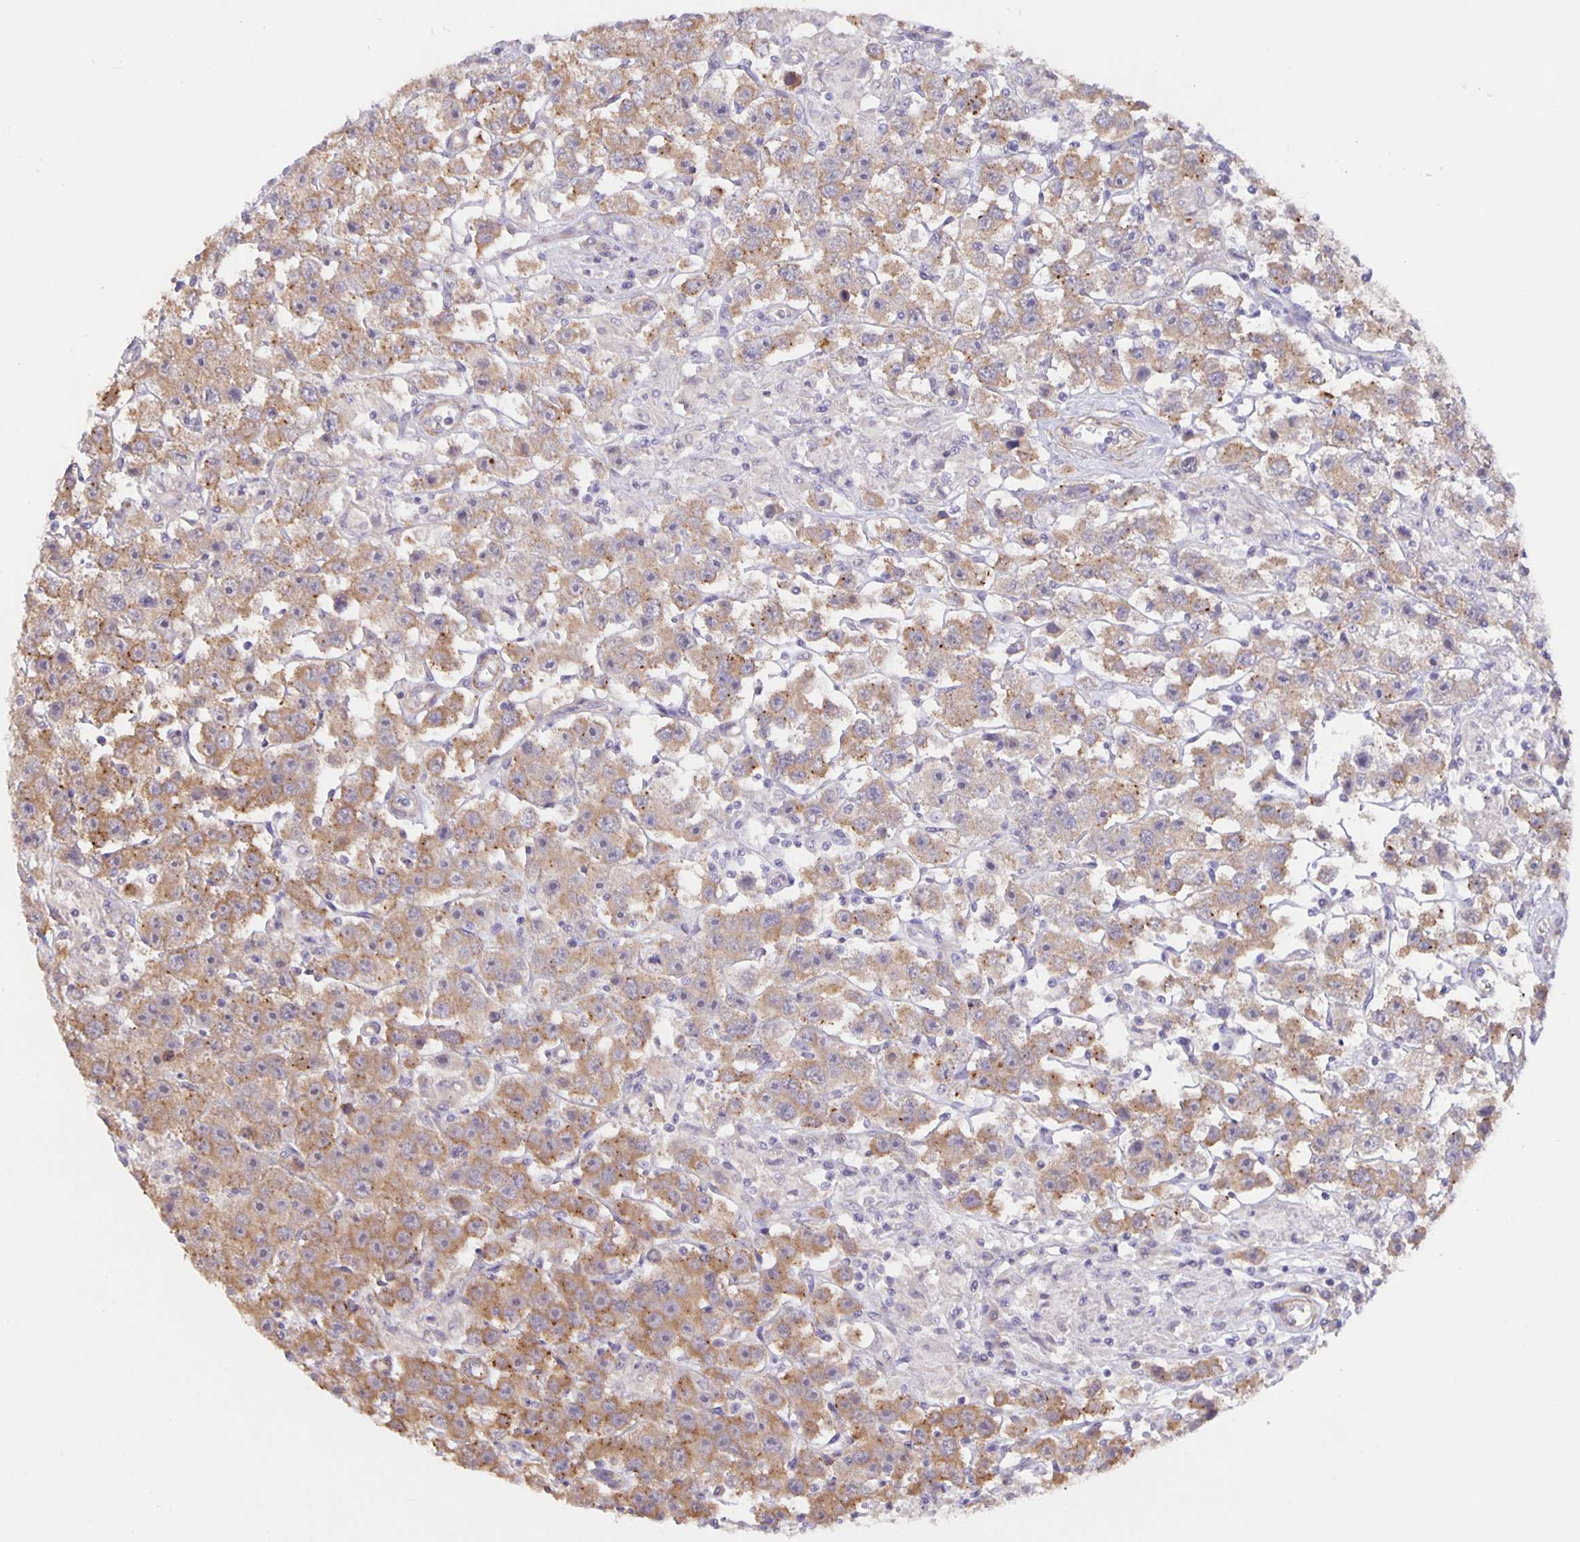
{"staining": {"intensity": "moderate", "quantity": ">75%", "location": "cytoplasmic/membranous"}, "tissue": "testis cancer", "cell_type": "Tumor cells", "image_type": "cancer", "snomed": [{"axis": "morphology", "description": "Seminoma, NOS"}, {"axis": "topography", "description": "Testis"}], "caption": "Tumor cells reveal medium levels of moderate cytoplasmic/membranous expression in about >75% of cells in human testis cancer.", "gene": "SRCIN1", "patient": {"sex": "male", "age": 45}}